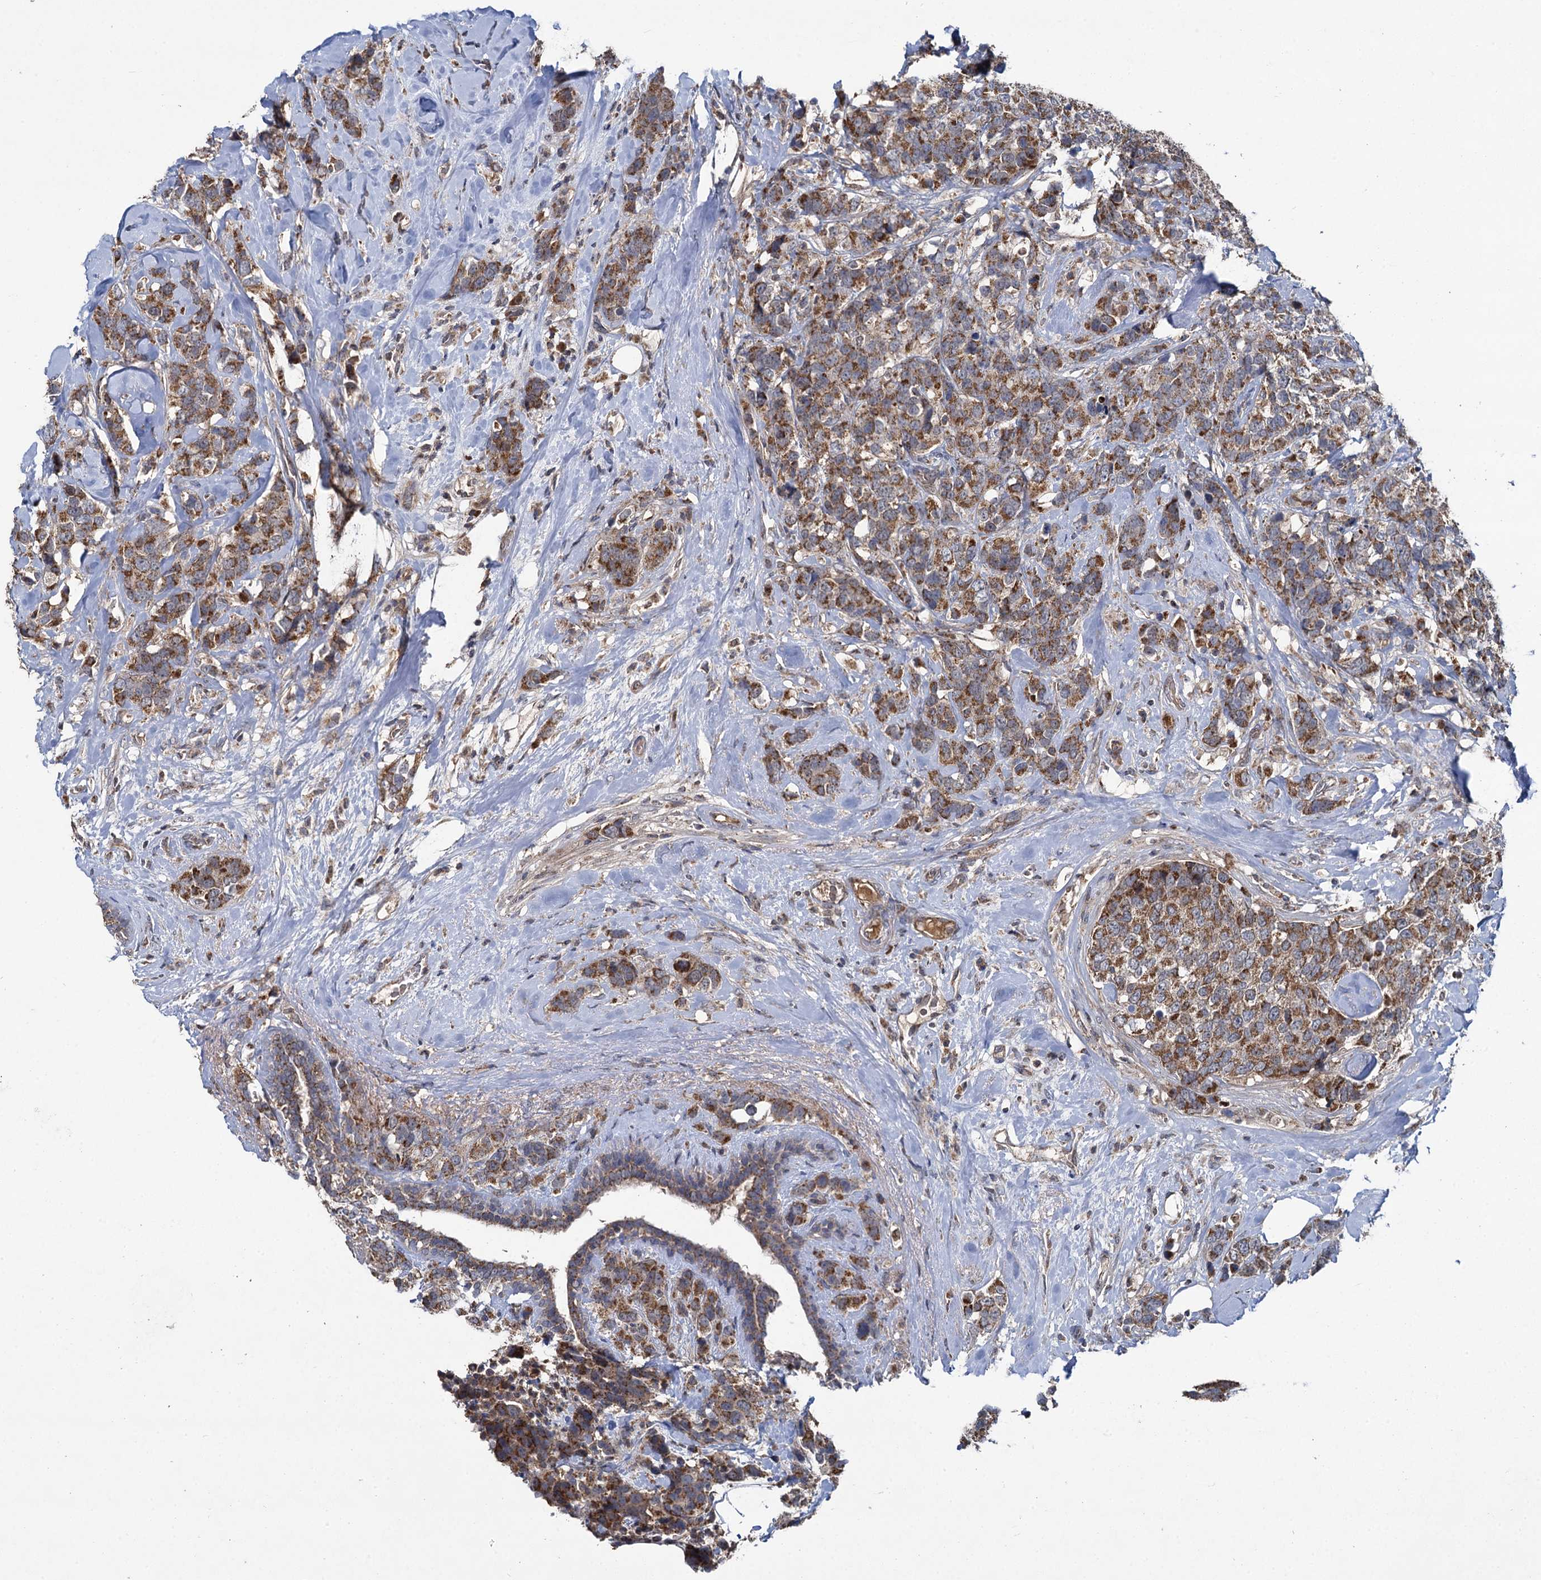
{"staining": {"intensity": "moderate", "quantity": ">75%", "location": "cytoplasmic/membranous"}, "tissue": "breast cancer", "cell_type": "Tumor cells", "image_type": "cancer", "snomed": [{"axis": "morphology", "description": "Lobular carcinoma"}, {"axis": "topography", "description": "Breast"}], "caption": "Immunohistochemical staining of breast lobular carcinoma reveals moderate cytoplasmic/membranous protein positivity in about >75% of tumor cells. (Stains: DAB (3,3'-diaminobenzidine) in brown, nuclei in blue, Microscopy: brightfield microscopy at high magnification).", "gene": "METTL4", "patient": {"sex": "female", "age": 59}}